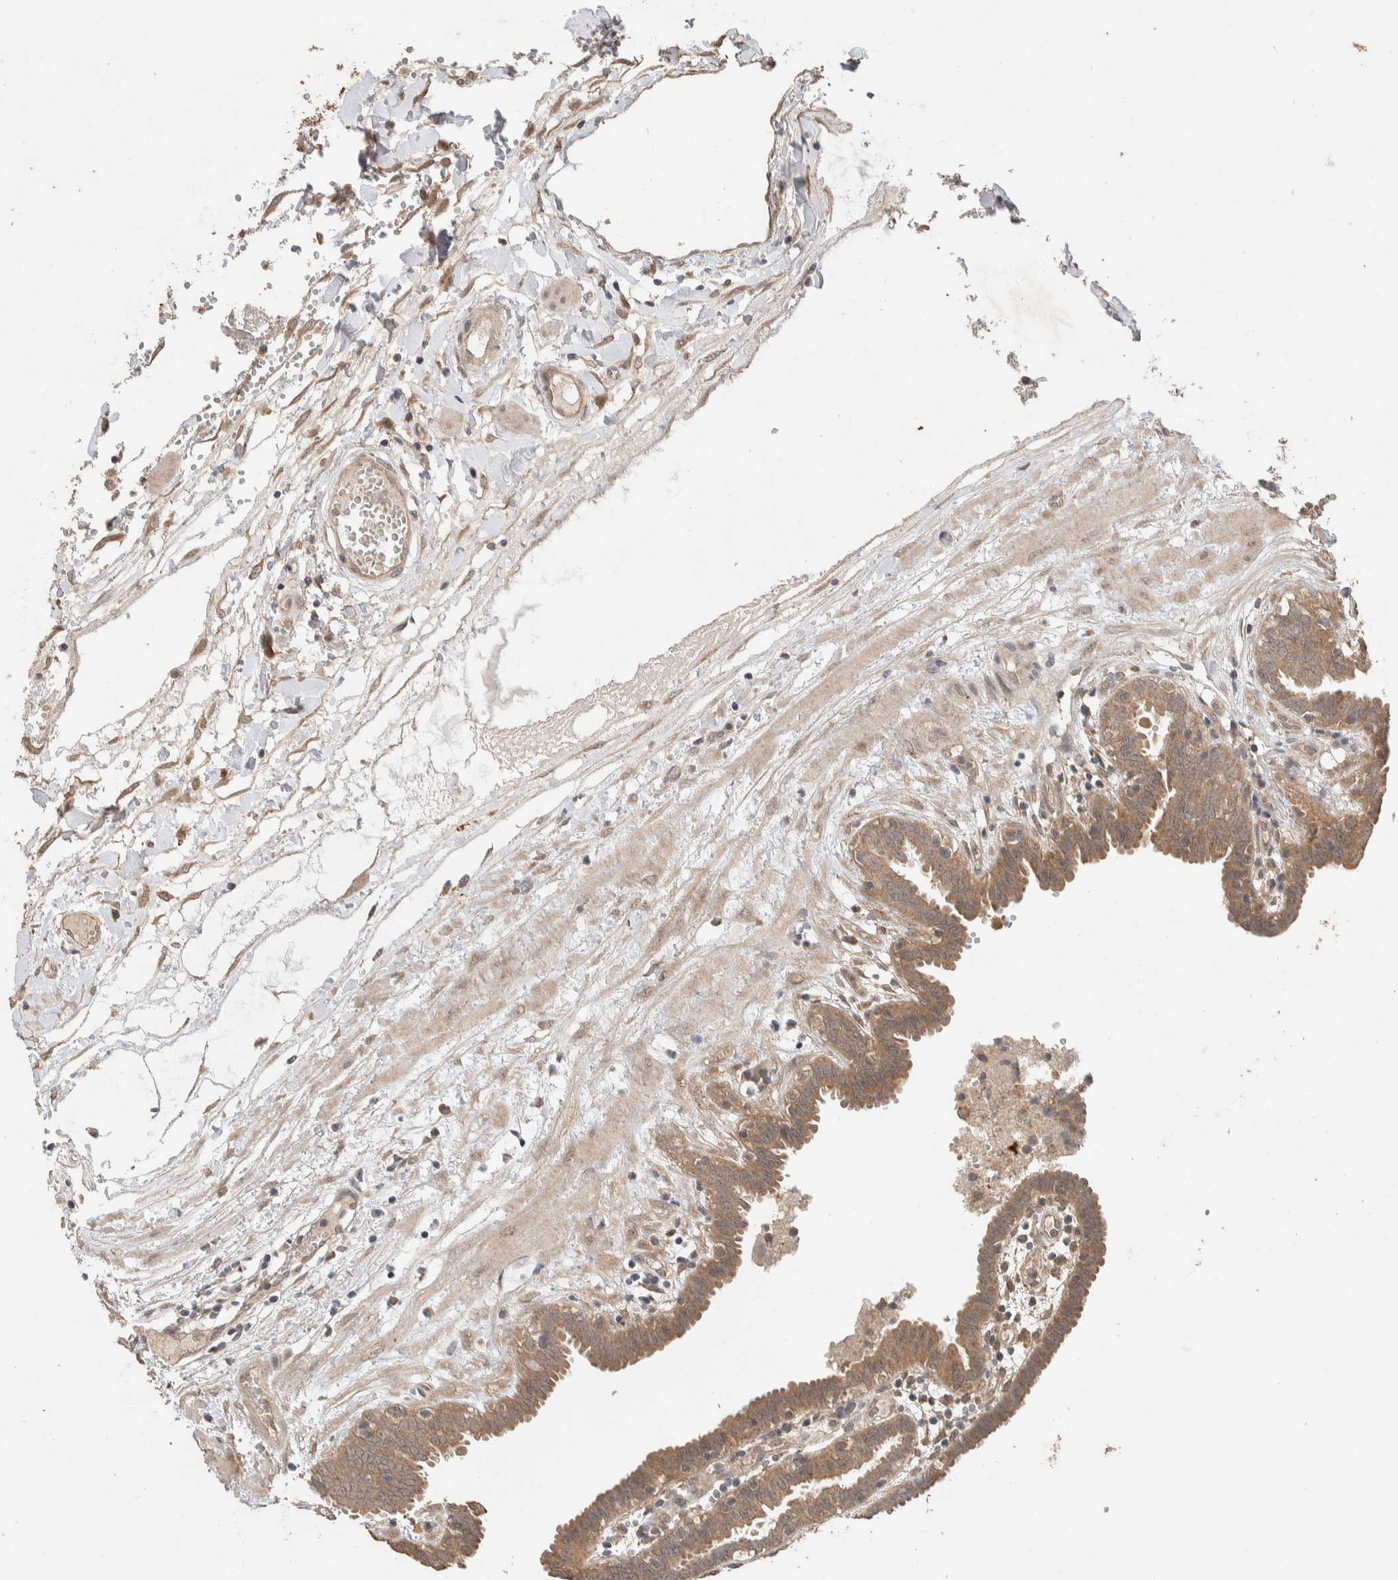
{"staining": {"intensity": "weak", "quantity": ">75%", "location": "cytoplasmic/membranous"}, "tissue": "fallopian tube", "cell_type": "Glandular cells", "image_type": "normal", "snomed": [{"axis": "morphology", "description": "Normal tissue, NOS"}, {"axis": "topography", "description": "Fallopian tube"}, {"axis": "topography", "description": "Placenta"}], "caption": "The histopathology image demonstrates staining of unremarkable fallopian tube, revealing weak cytoplasmic/membranous protein expression (brown color) within glandular cells.", "gene": "KCNJ5", "patient": {"sex": "female", "age": 32}}